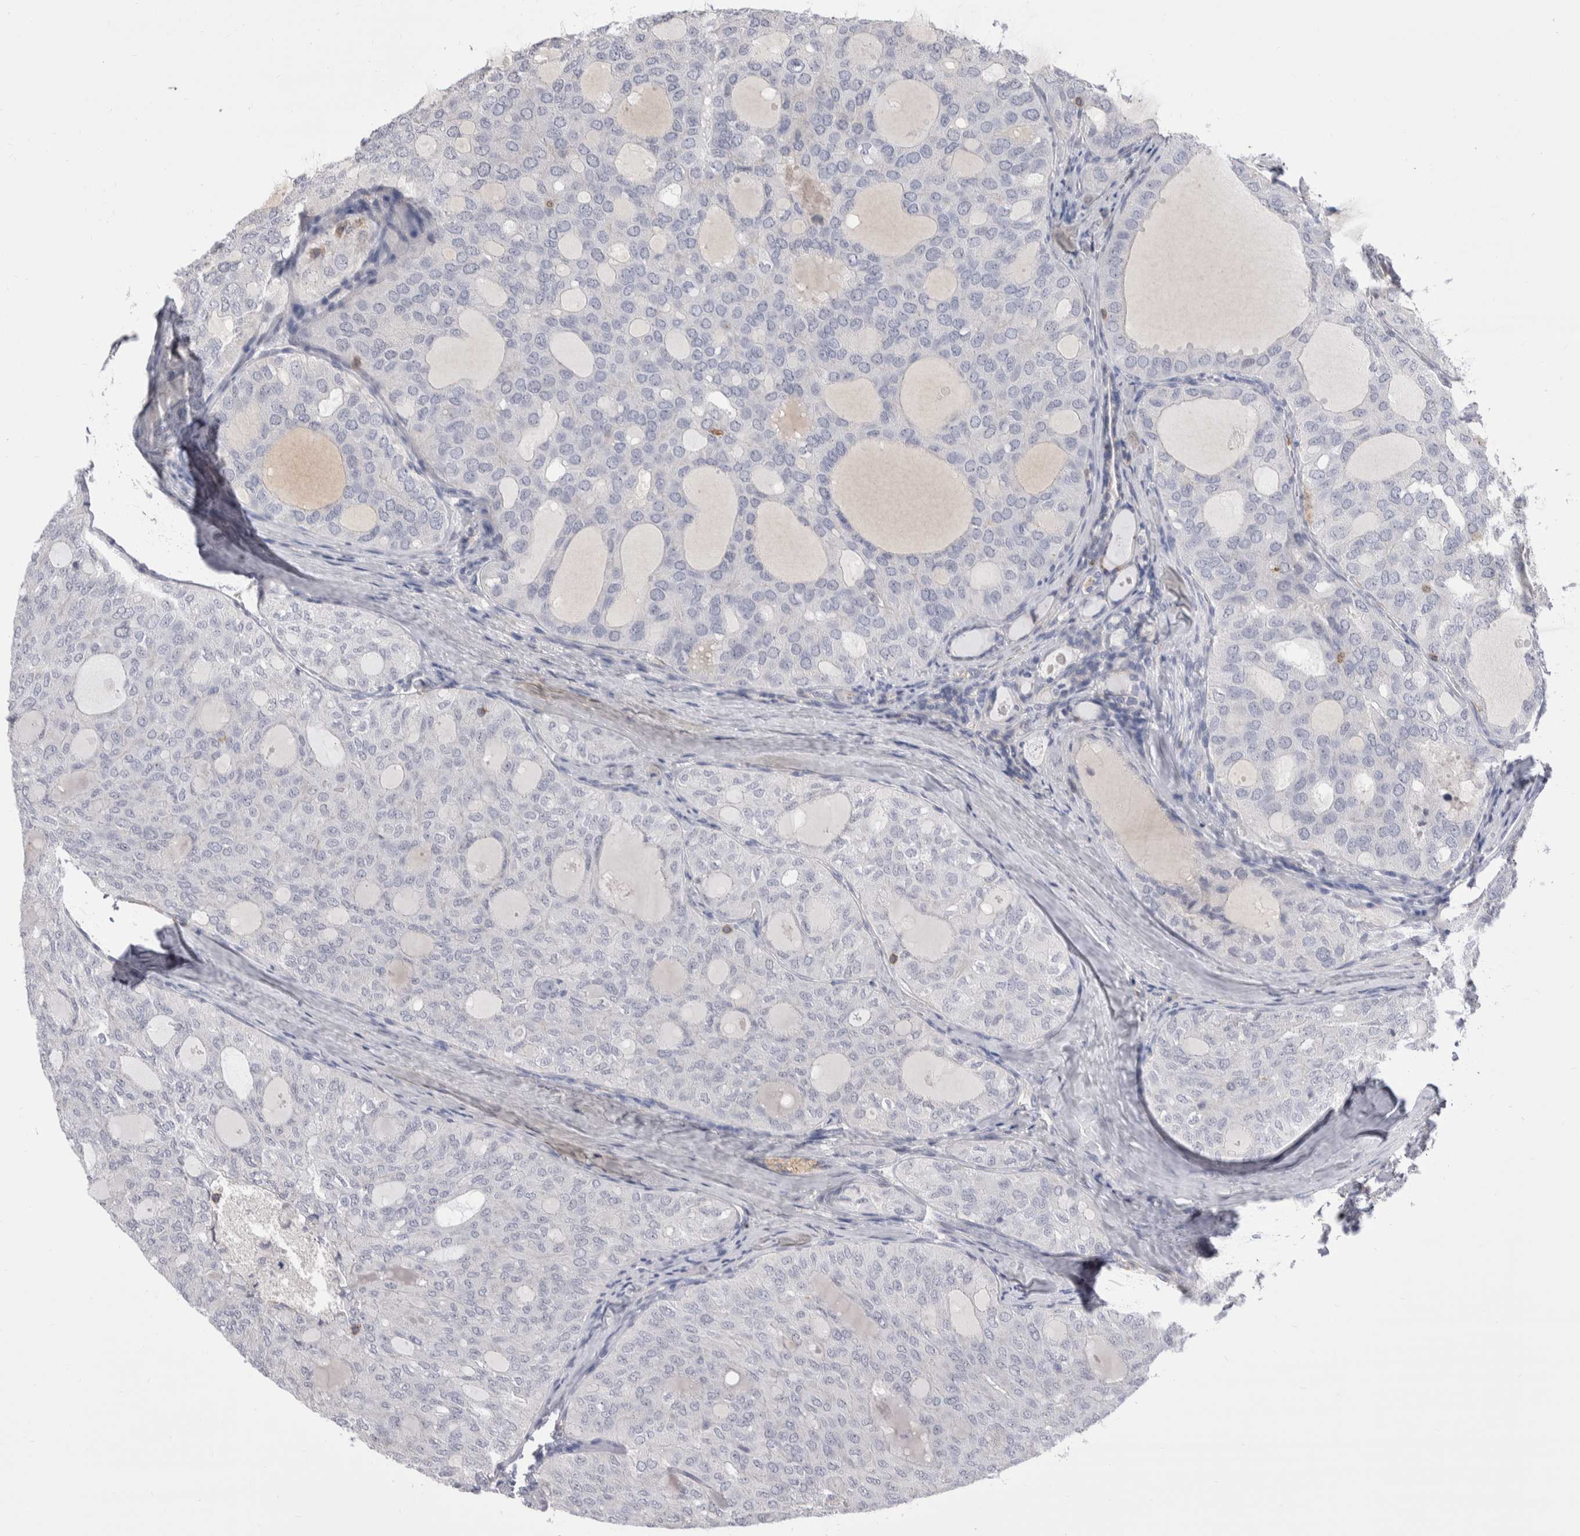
{"staining": {"intensity": "negative", "quantity": "none", "location": "none"}, "tissue": "thyroid cancer", "cell_type": "Tumor cells", "image_type": "cancer", "snomed": [{"axis": "morphology", "description": "Follicular adenoma carcinoma, NOS"}, {"axis": "topography", "description": "Thyroid gland"}], "caption": "The IHC micrograph has no significant positivity in tumor cells of thyroid cancer tissue.", "gene": "CEP295NL", "patient": {"sex": "male", "age": 75}}